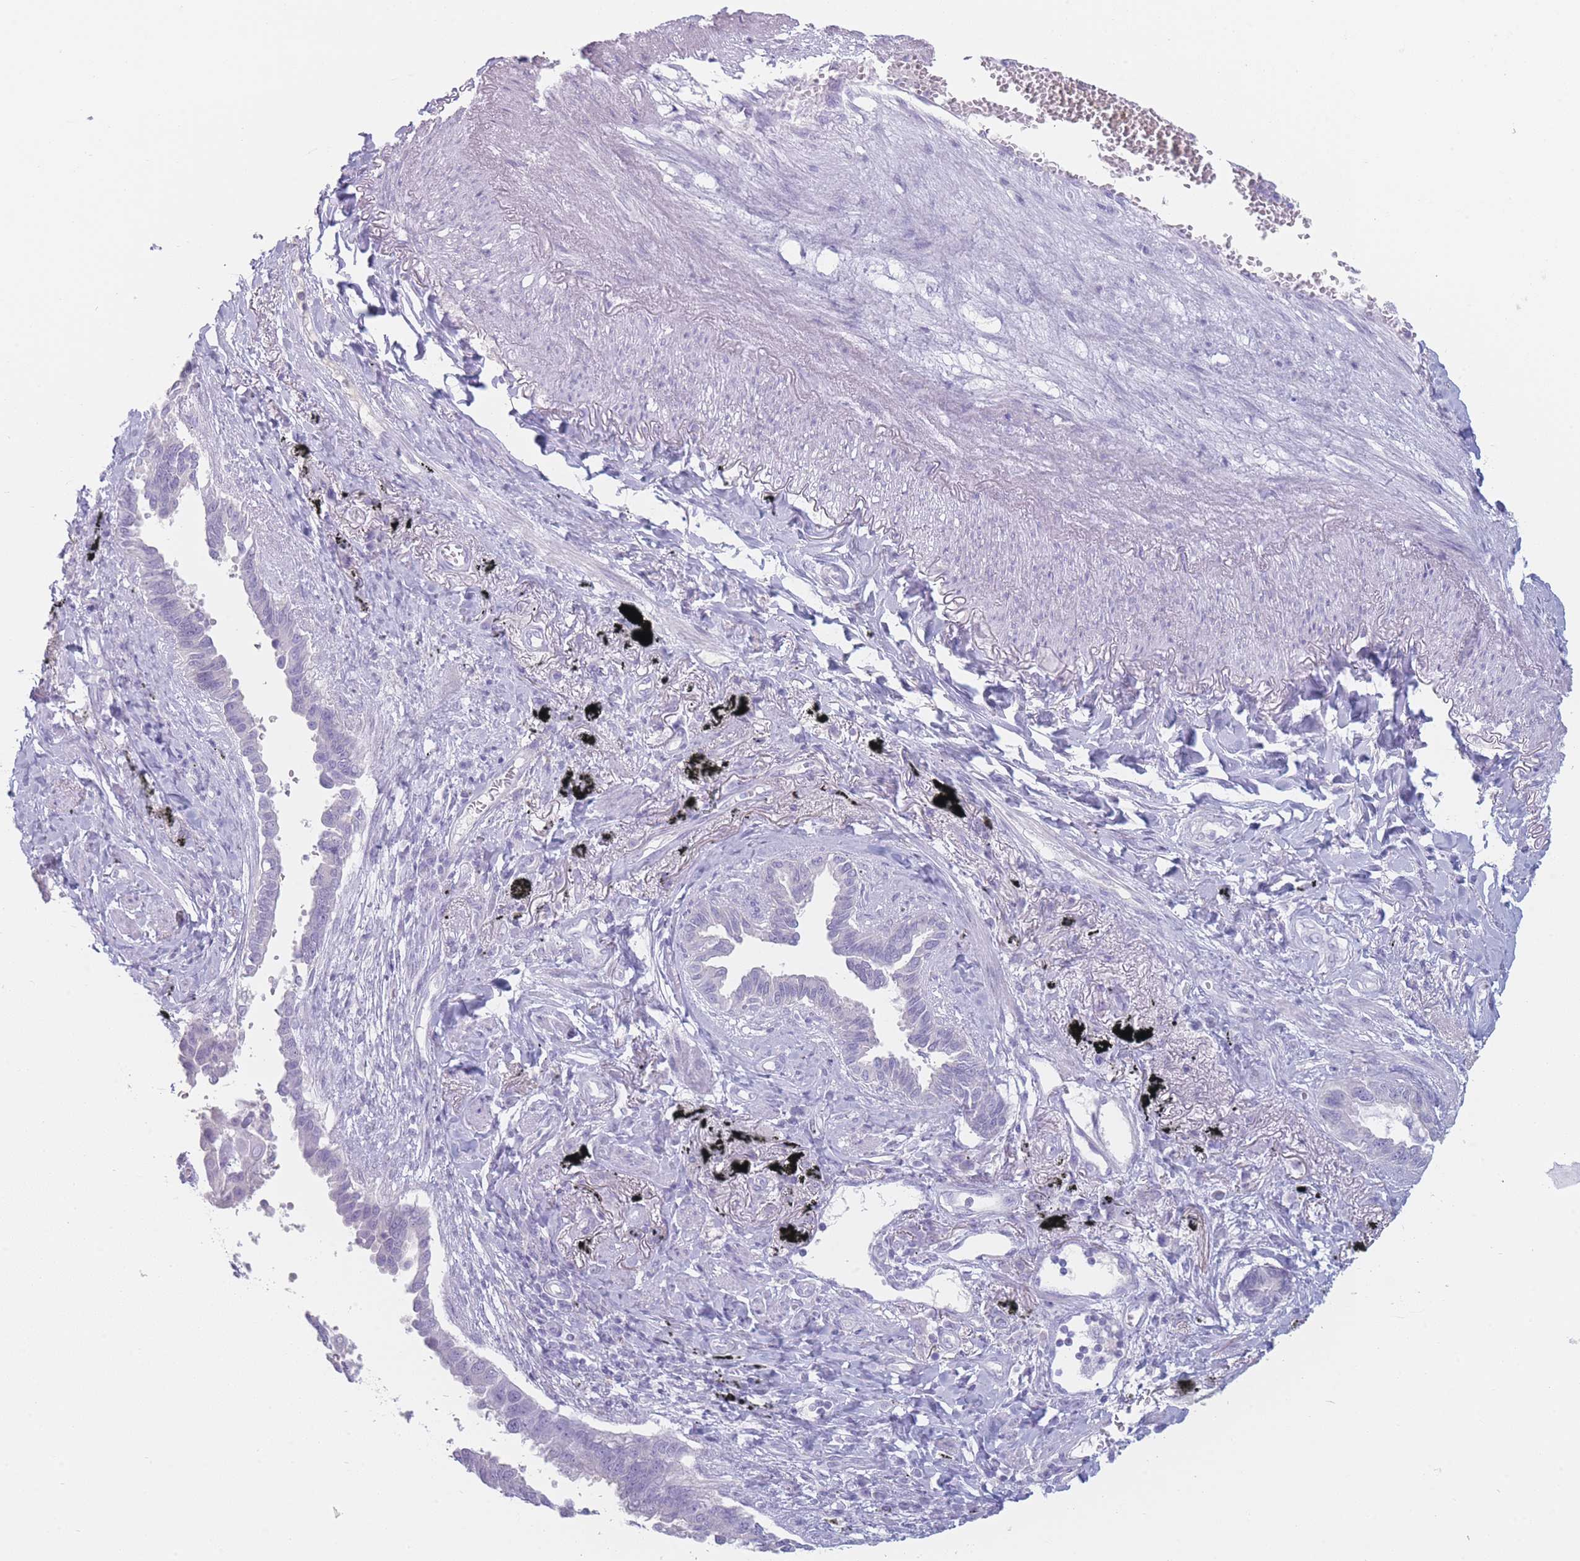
{"staining": {"intensity": "negative", "quantity": "none", "location": "none"}, "tissue": "lung cancer", "cell_type": "Tumor cells", "image_type": "cancer", "snomed": [{"axis": "morphology", "description": "Adenocarcinoma, NOS"}, {"axis": "topography", "description": "Lung"}], "caption": "Adenocarcinoma (lung) was stained to show a protein in brown. There is no significant positivity in tumor cells. (Brightfield microscopy of DAB IHC at high magnification).", "gene": "GPR12", "patient": {"sex": "male", "age": 67}}